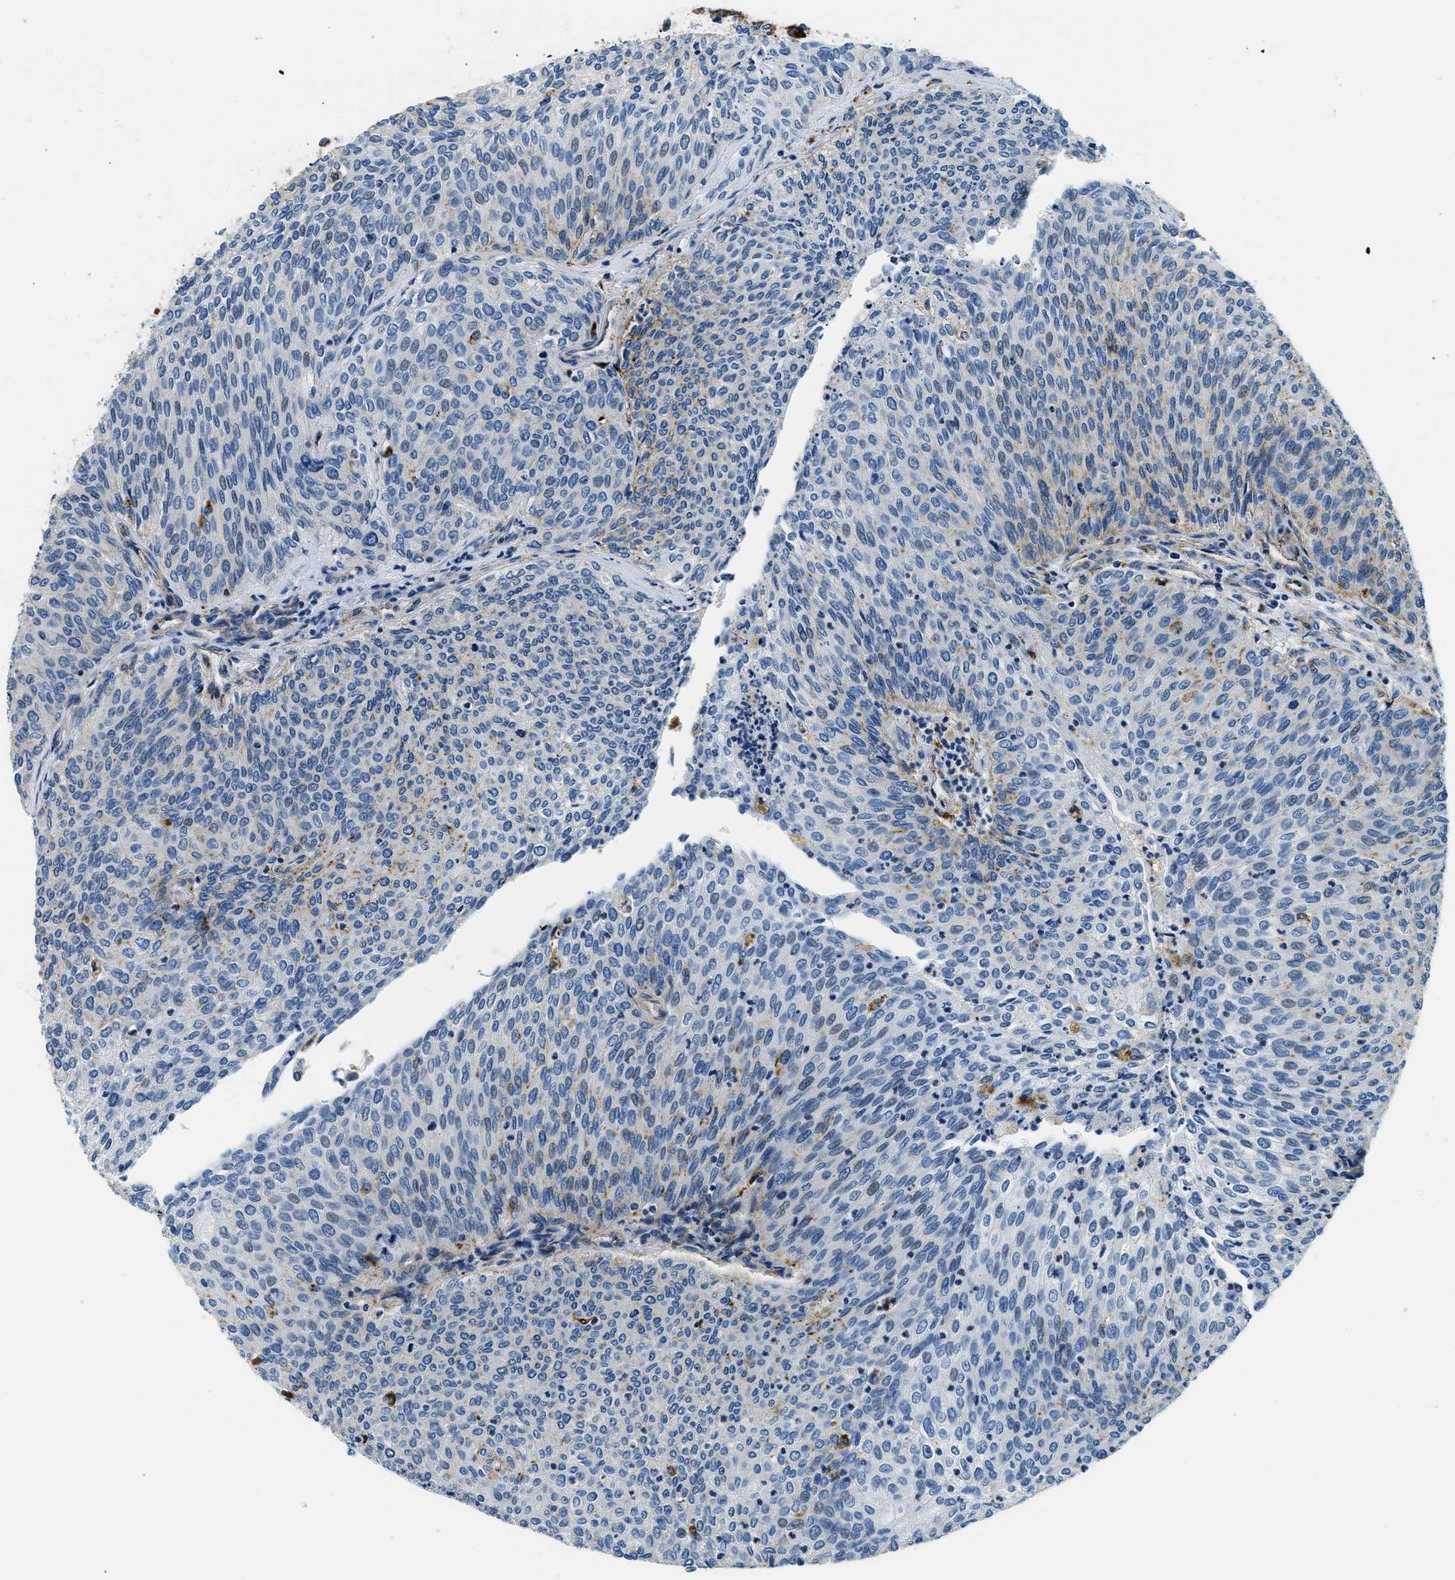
{"staining": {"intensity": "negative", "quantity": "none", "location": "none"}, "tissue": "urothelial cancer", "cell_type": "Tumor cells", "image_type": "cancer", "snomed": [{"axis": "morphology", "description": "Urothelial carcinoma, Low grade"}, {"axis": "topography", "description": "Urinary bladder"}], "caption": "Immunohistochemistry (IHC) micrograph of neoplastic tissue: human urothelial carcinoma (low-grade) stained with DAB shows no significant protein expression in tumor cells. Nuclei are stained in blue.", "gene": "GNS", "patient": {"sex": "female", "age": 79}}